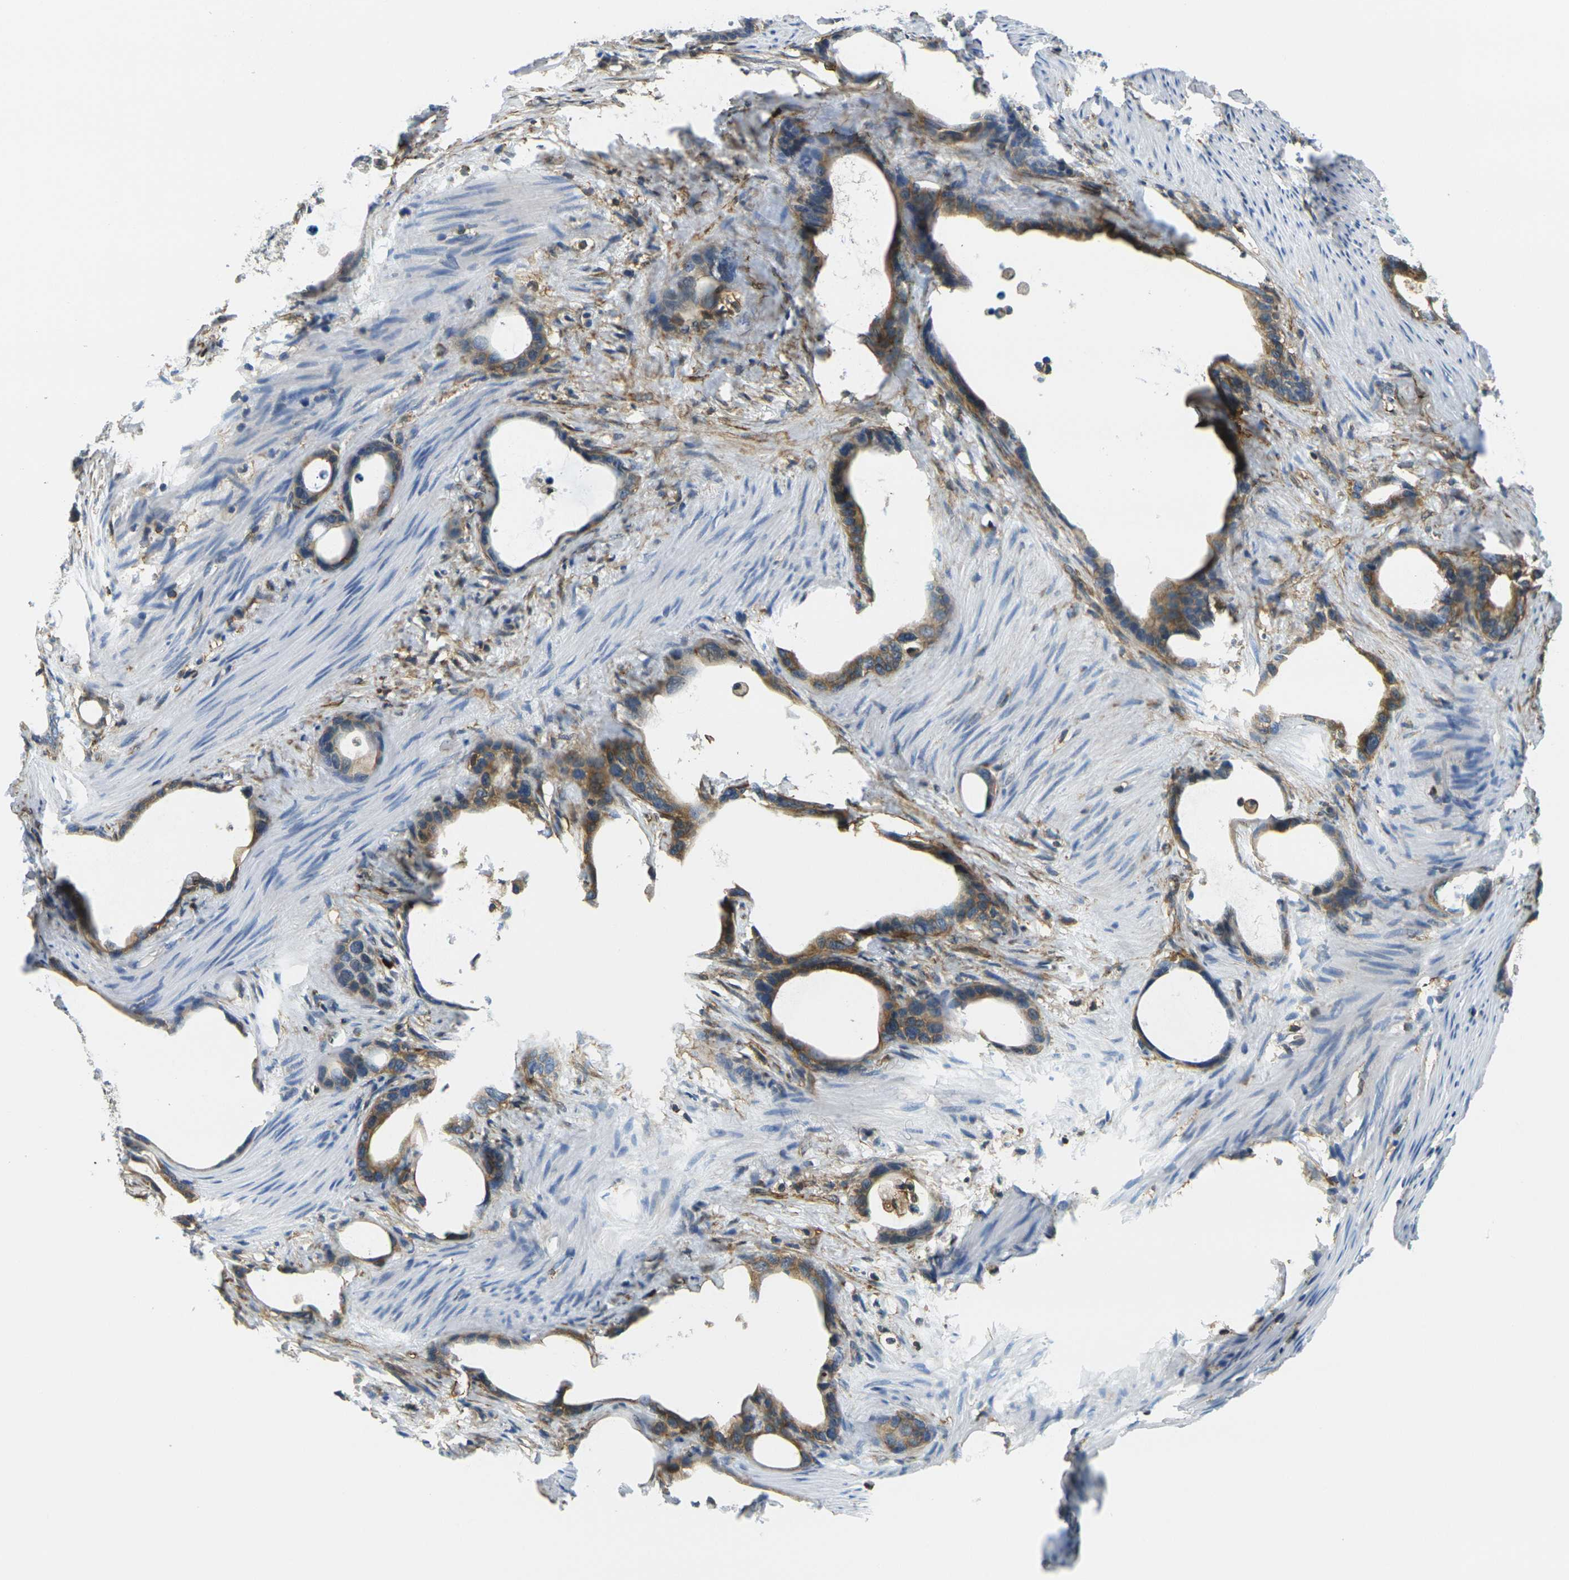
{"staining": {"intensity": "moderate", "quantity": "25%-75%", "location": "cytoplasmic/membranous"}, "tissue": "stomach cancer", "cell_type": "Tumor cells", "image_type": "cancer", "snomed": [{"axis": "morphology", "description": "Adenocarcinoma, NOS"}, {"axis": "topography", "description": "Stomach"}], "caption": "There is medium levels of moderate cytoplasmic/membranous positivity in tumor cells of stomach cancer (adenocarcinoma), as demonstrated by immunohistochemical staining (brown color).", "gene": "LASP1", "patient": {"sex": "female", "age": 75}}